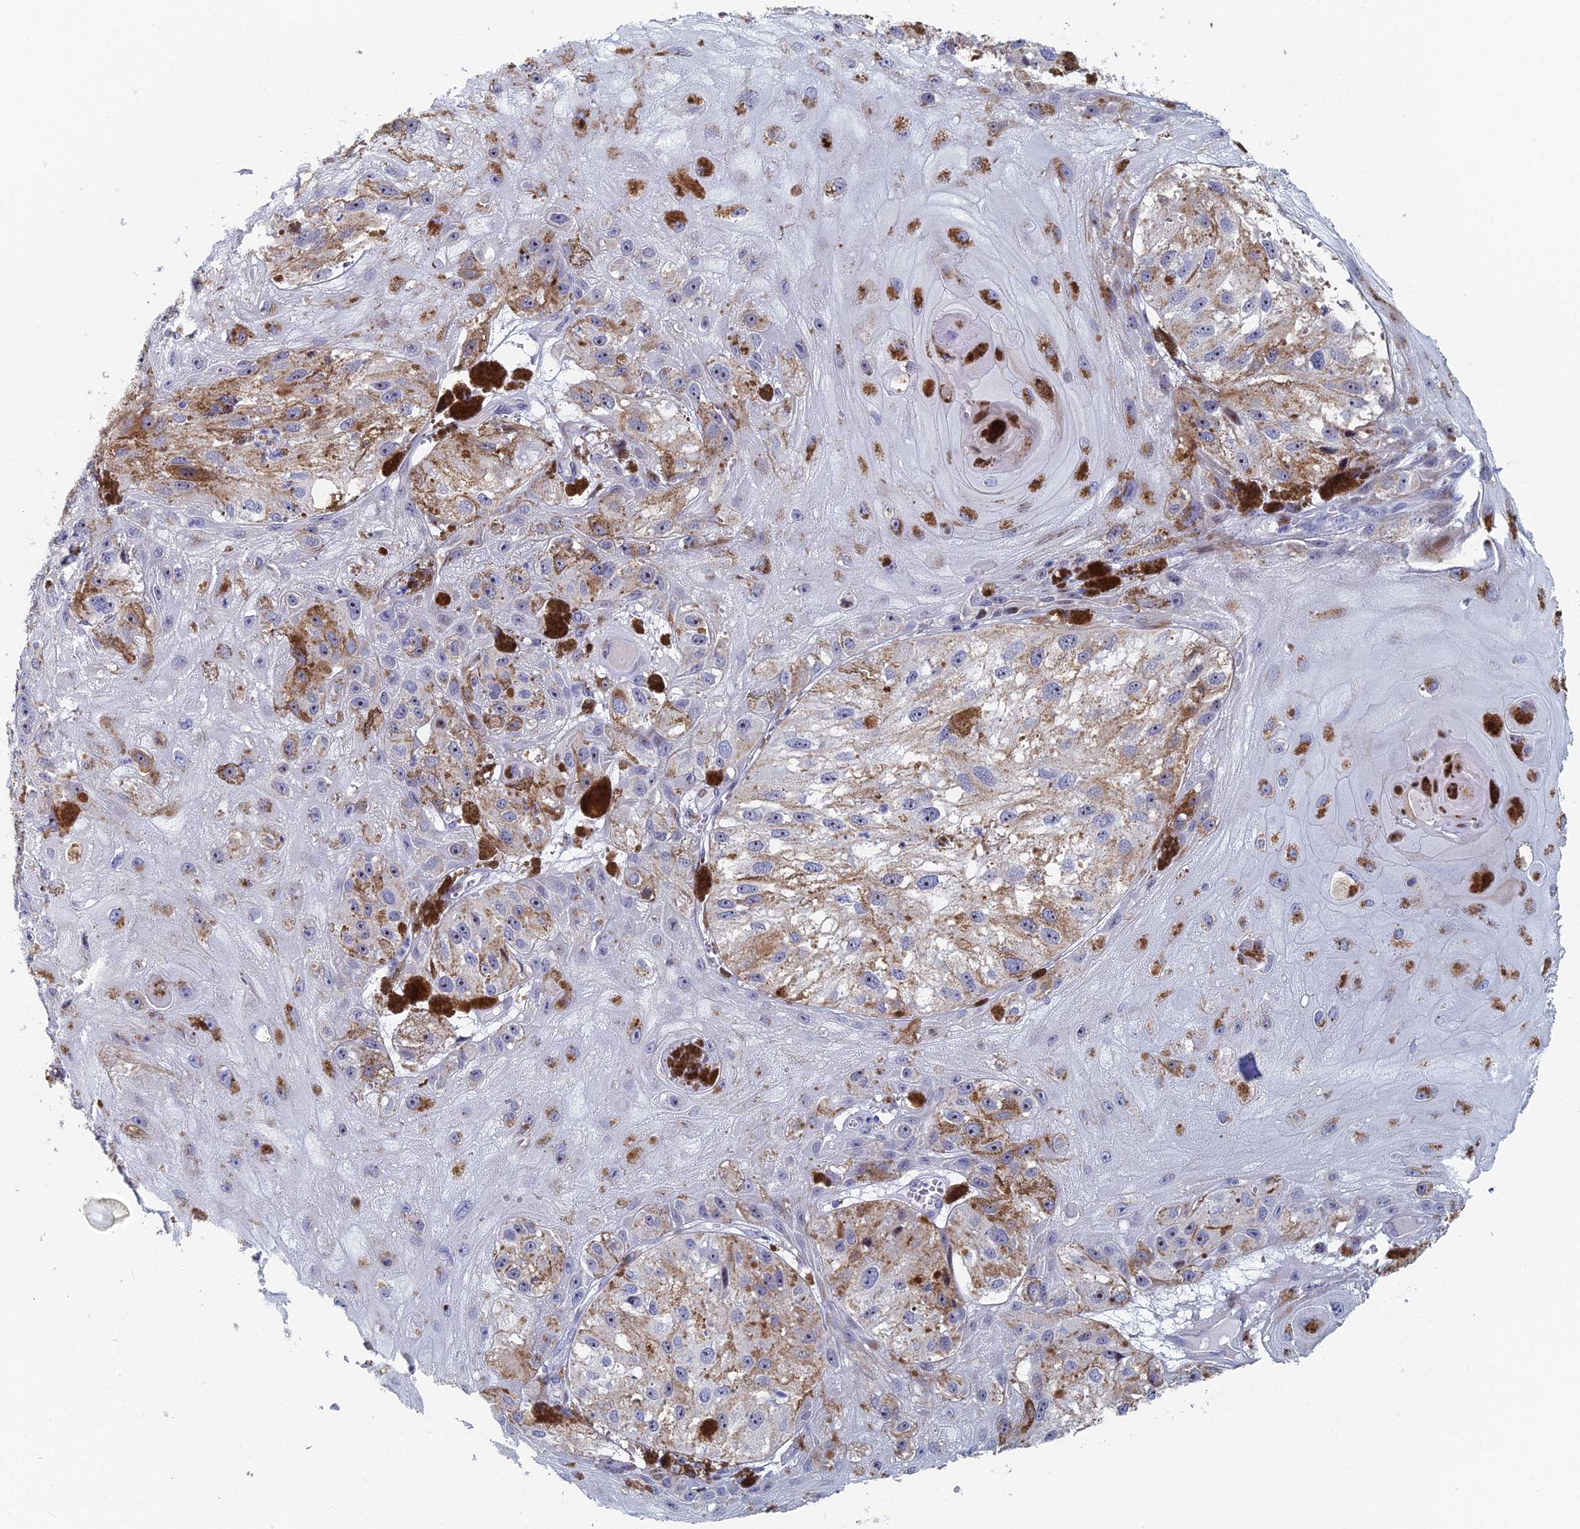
{"staining": {"intensity": "negative", "quantity": "none", "location": "none"}, "tissue": "melanoma", "cell_type": "Tumor cells", "image_type": "cancer", "snomed": [{"axis": "morphology", "description": "Malignant melanoma, NOS"}, {"axis": "topography", "description": "Skin"}], "caption": "IHC image of melanoma stained for a protein (brown), which demonstrates no expression in tumor cells.", "gene": "DRGX", "patient": {"sex": "male", "age": 88}}